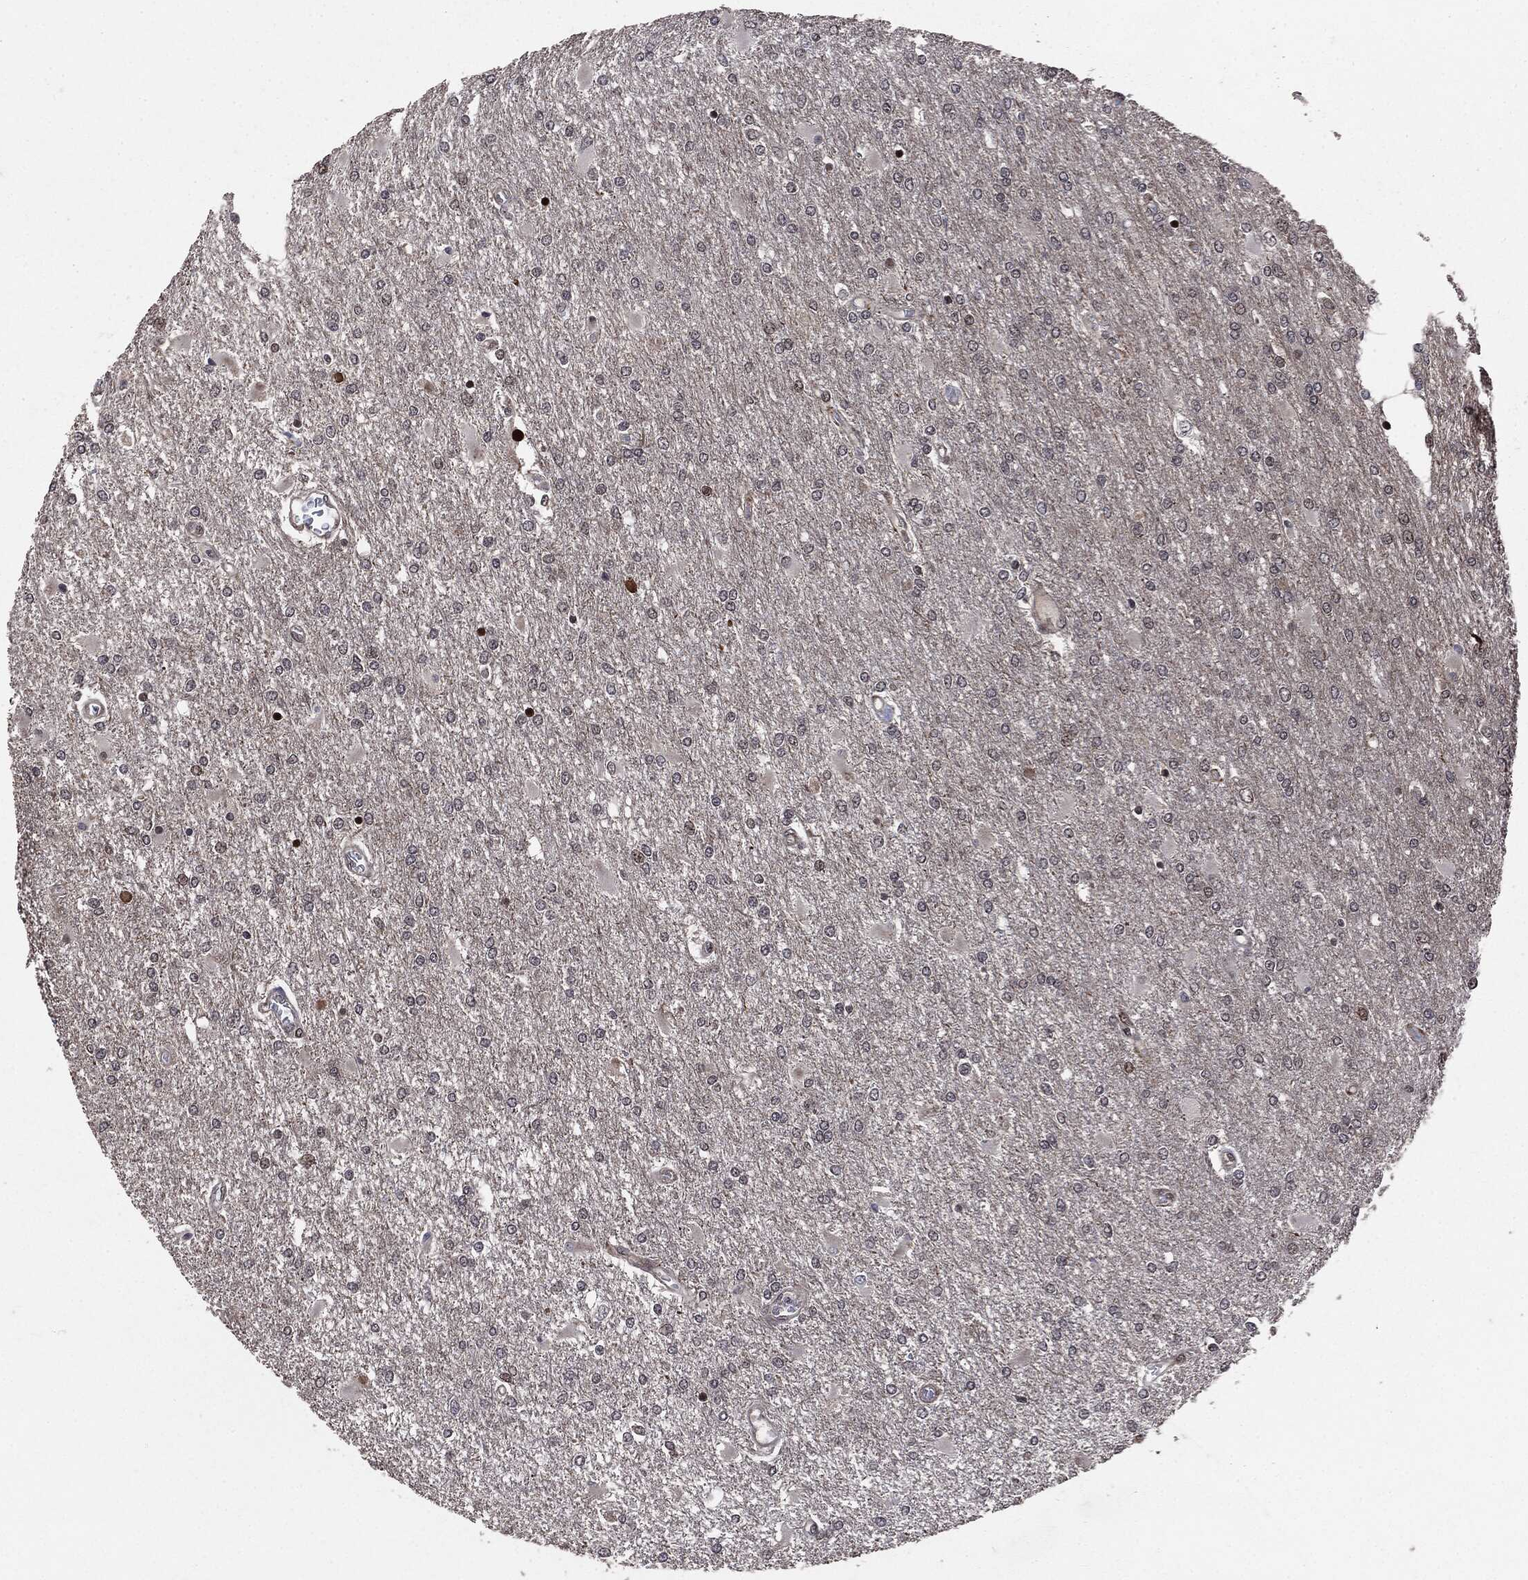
{"staining": {"intensity": "weak", "quantity": "<25%", "location": "nuclear"}, "tissue": "glioma", "cell_type": "Tumor cells", "image_type": "cancer", "snomed": [{"axis": "morphology", "description": "Glioma, malignant, High grade"}, {"axis": "topography", "description": "Cerebral cortex"}], "caption": "Tumor cells are negative for protein expression in human glioma. Nuclei are stained in blue.", "gene": "SMAD4", "patient": {"sex": "male", "age": 79}}